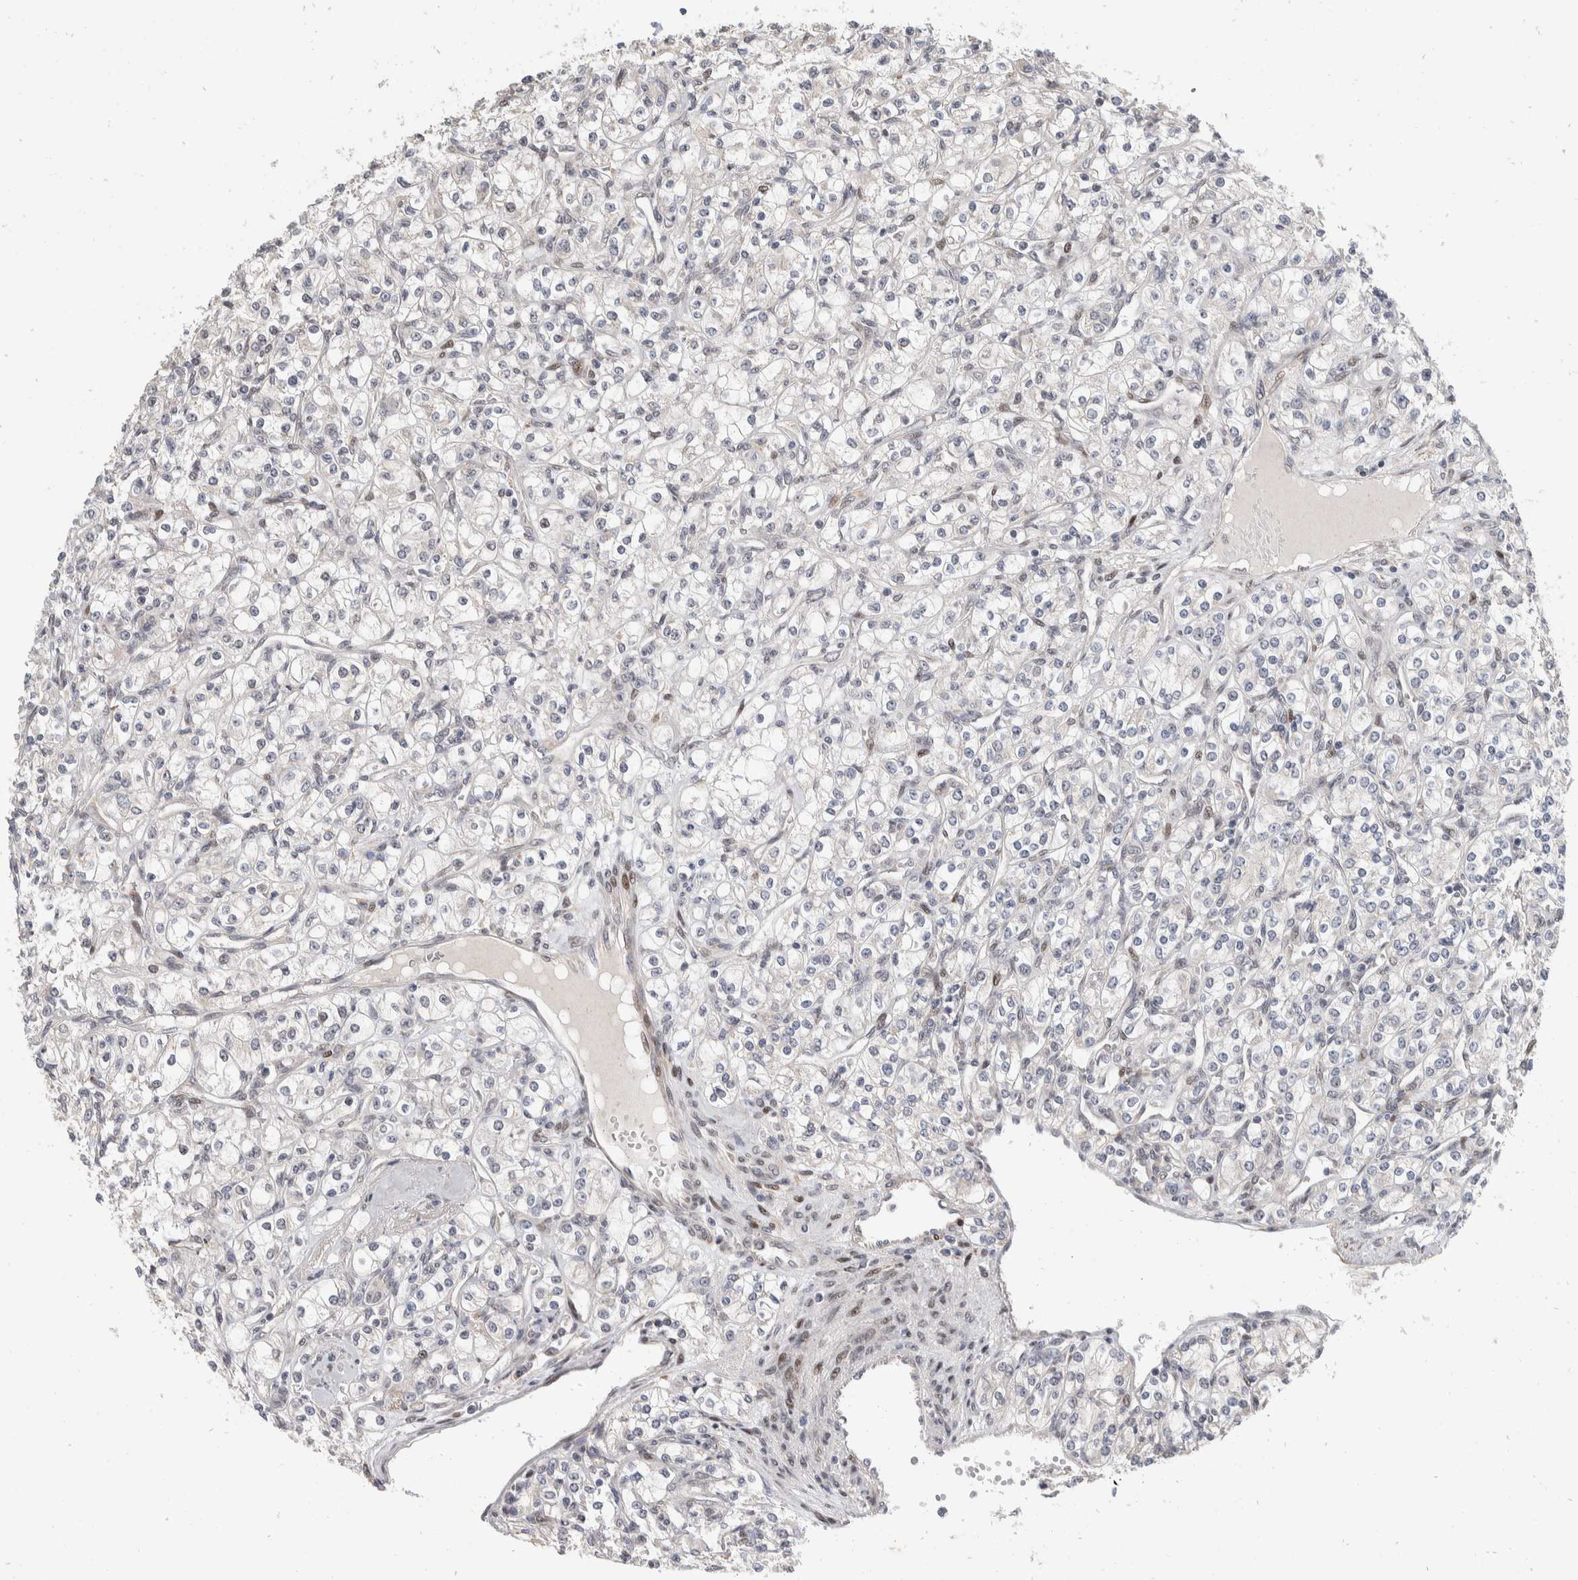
{"staining": {"intensity": "negative", "quantity": "none", "location": "none"}, "tissue": "renal cancer", "cell_type": "Tumor cells", "image_type": "cancer", "snomed": [{"axis": "morphology", "description": "Adenocarcinoma, NOS"}, {"axis": "topography", "description": "Kidney"}], "caption": "Renal cancer stained for a protein using IHC shows no positivity tumor cells.", "gene": "ZNF703", "patient": {"sex": "male", "age": 77}}